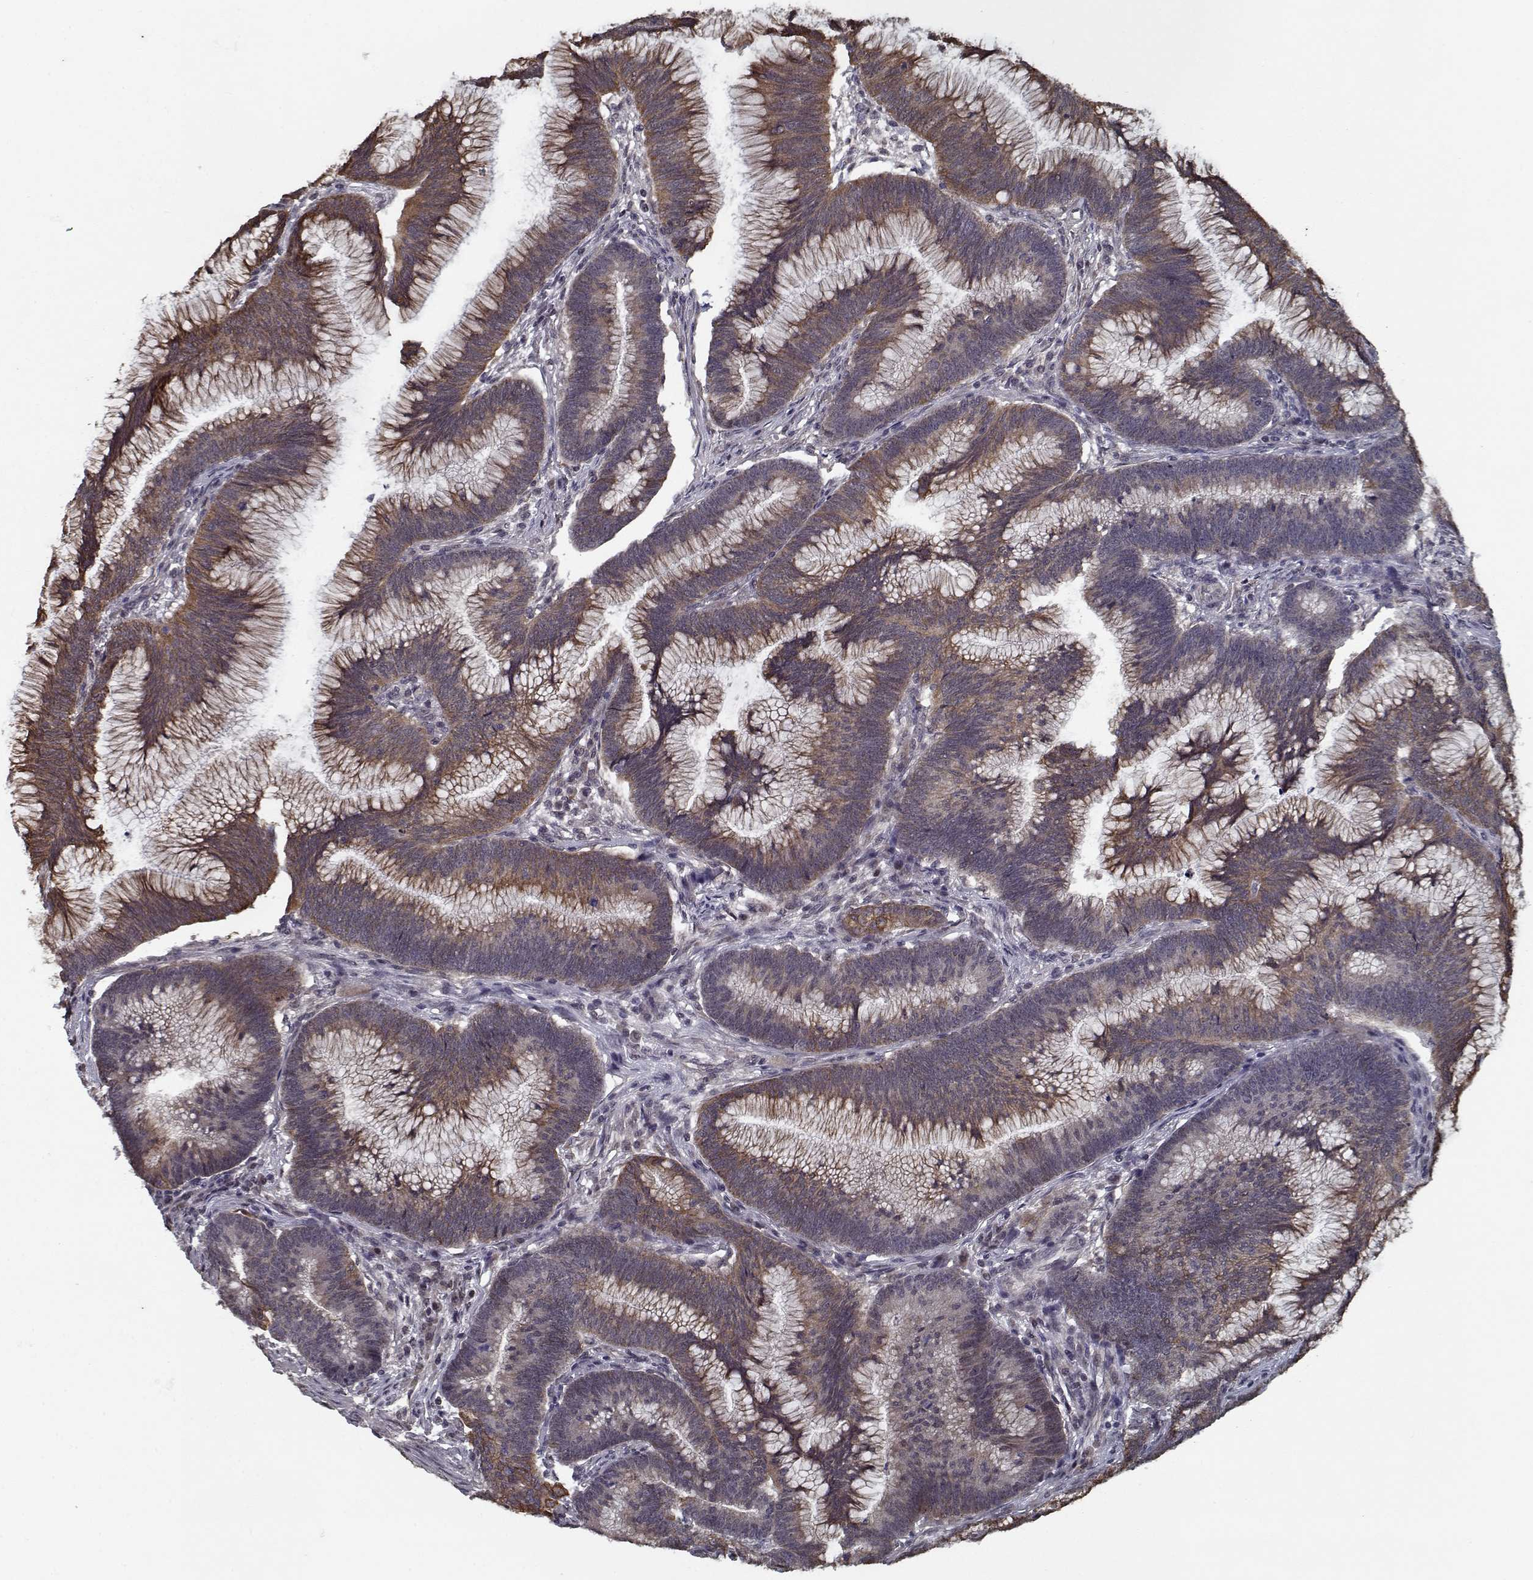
{"staining": {"intensity": "moderate", "quantity": ">75%", "location": "cytoplasmic/membranous"}, "tissue": "colorectal cancer", "cell_type": "Tumor cells", "image_type": "cancer", "snomed": [{"axis": "morphology", "description": "Adenocarcinoma, NOS"}, {"axis": "topography", "description": "Colon"}], "caption": "Immunohistochemical staining of human colorectal adenocarcinoma displays medium levels of moderate cytoplasmic/membranous staining in approximately >75% of tumor cells.", "gene": "NLK", "patient": {"sex": "female", "age": 78}}